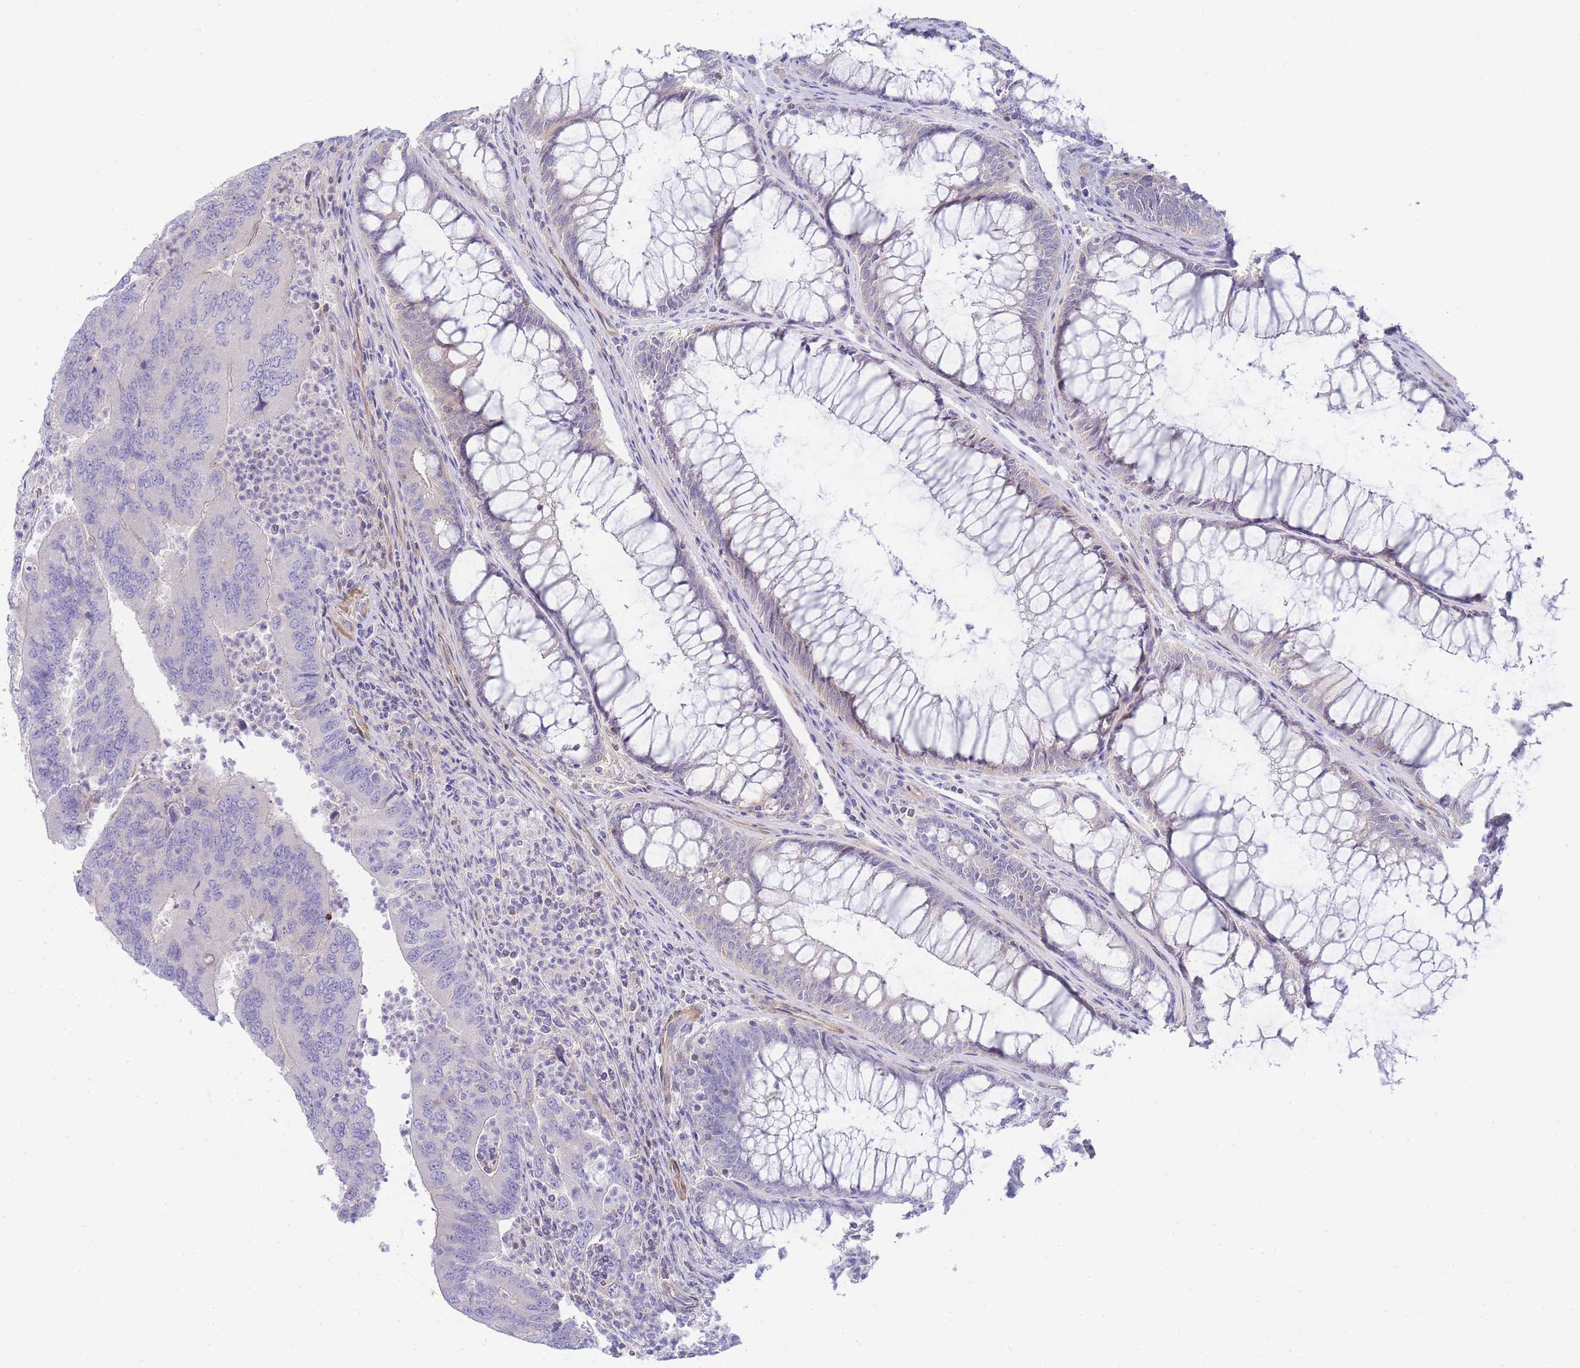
{"staining": {"intensity": "negative", "quantity": "none", "location": "none"}, "tissue": "colorectal cancer", "cell_type": "Tumor cells", "image_type": "cancer", "snomed": [{"axis": "morphology", "description": "Adenocarcinoma, NOS"}, {"axis": "topography", "description": "Colon"}], "caption": "This is a micrograph of immunohistochemistry staining of adenocarcinoma (colorectal), which shows no staining in tumor cells.", "gene": "FBN3", "patient": {"sex": "female", "age": 67}}